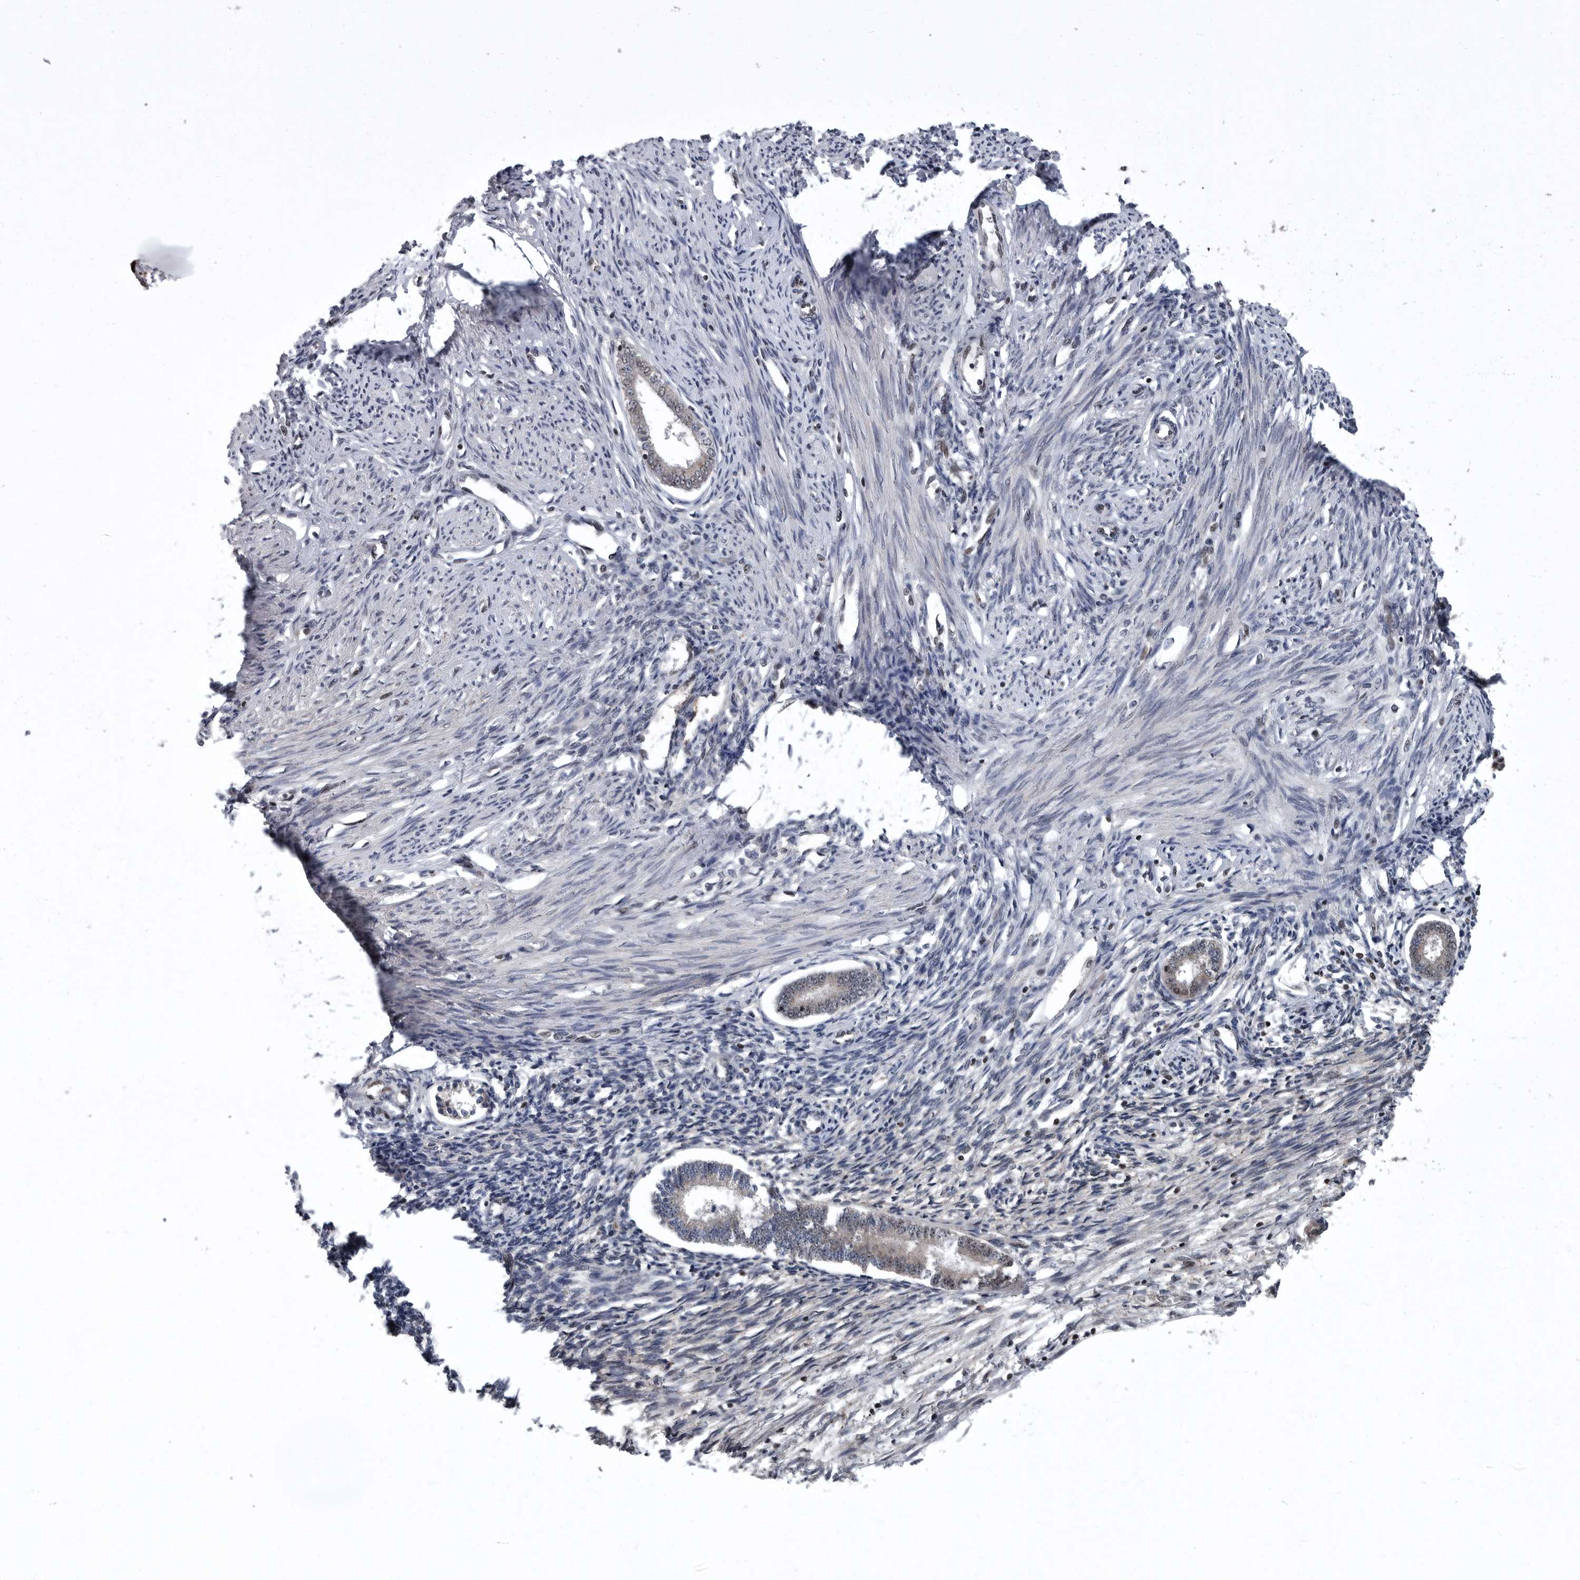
{"staining": {"intensity": "weak", "quantity": "25%-75%", "location": "nuclear"}, "tissue": "endometrium", "cell_type": "Cells in endometrial stroma", "image_type": "normal", "snomed": [{"axis": "morphology", "description": "Normal tissue, NOS"}, {"axis": "topography", "description": "Endometrium"}], "caption": "Brown immunohistochemical staining in normal human endometrium exhibits weak nuclear staining in about 25%-75% of cells in endometrial stroma. (DAB IHC with brightfield microscopy, high magnification).", "gene": "SENP7", "patient": {"sex": "female", "age": 56}}